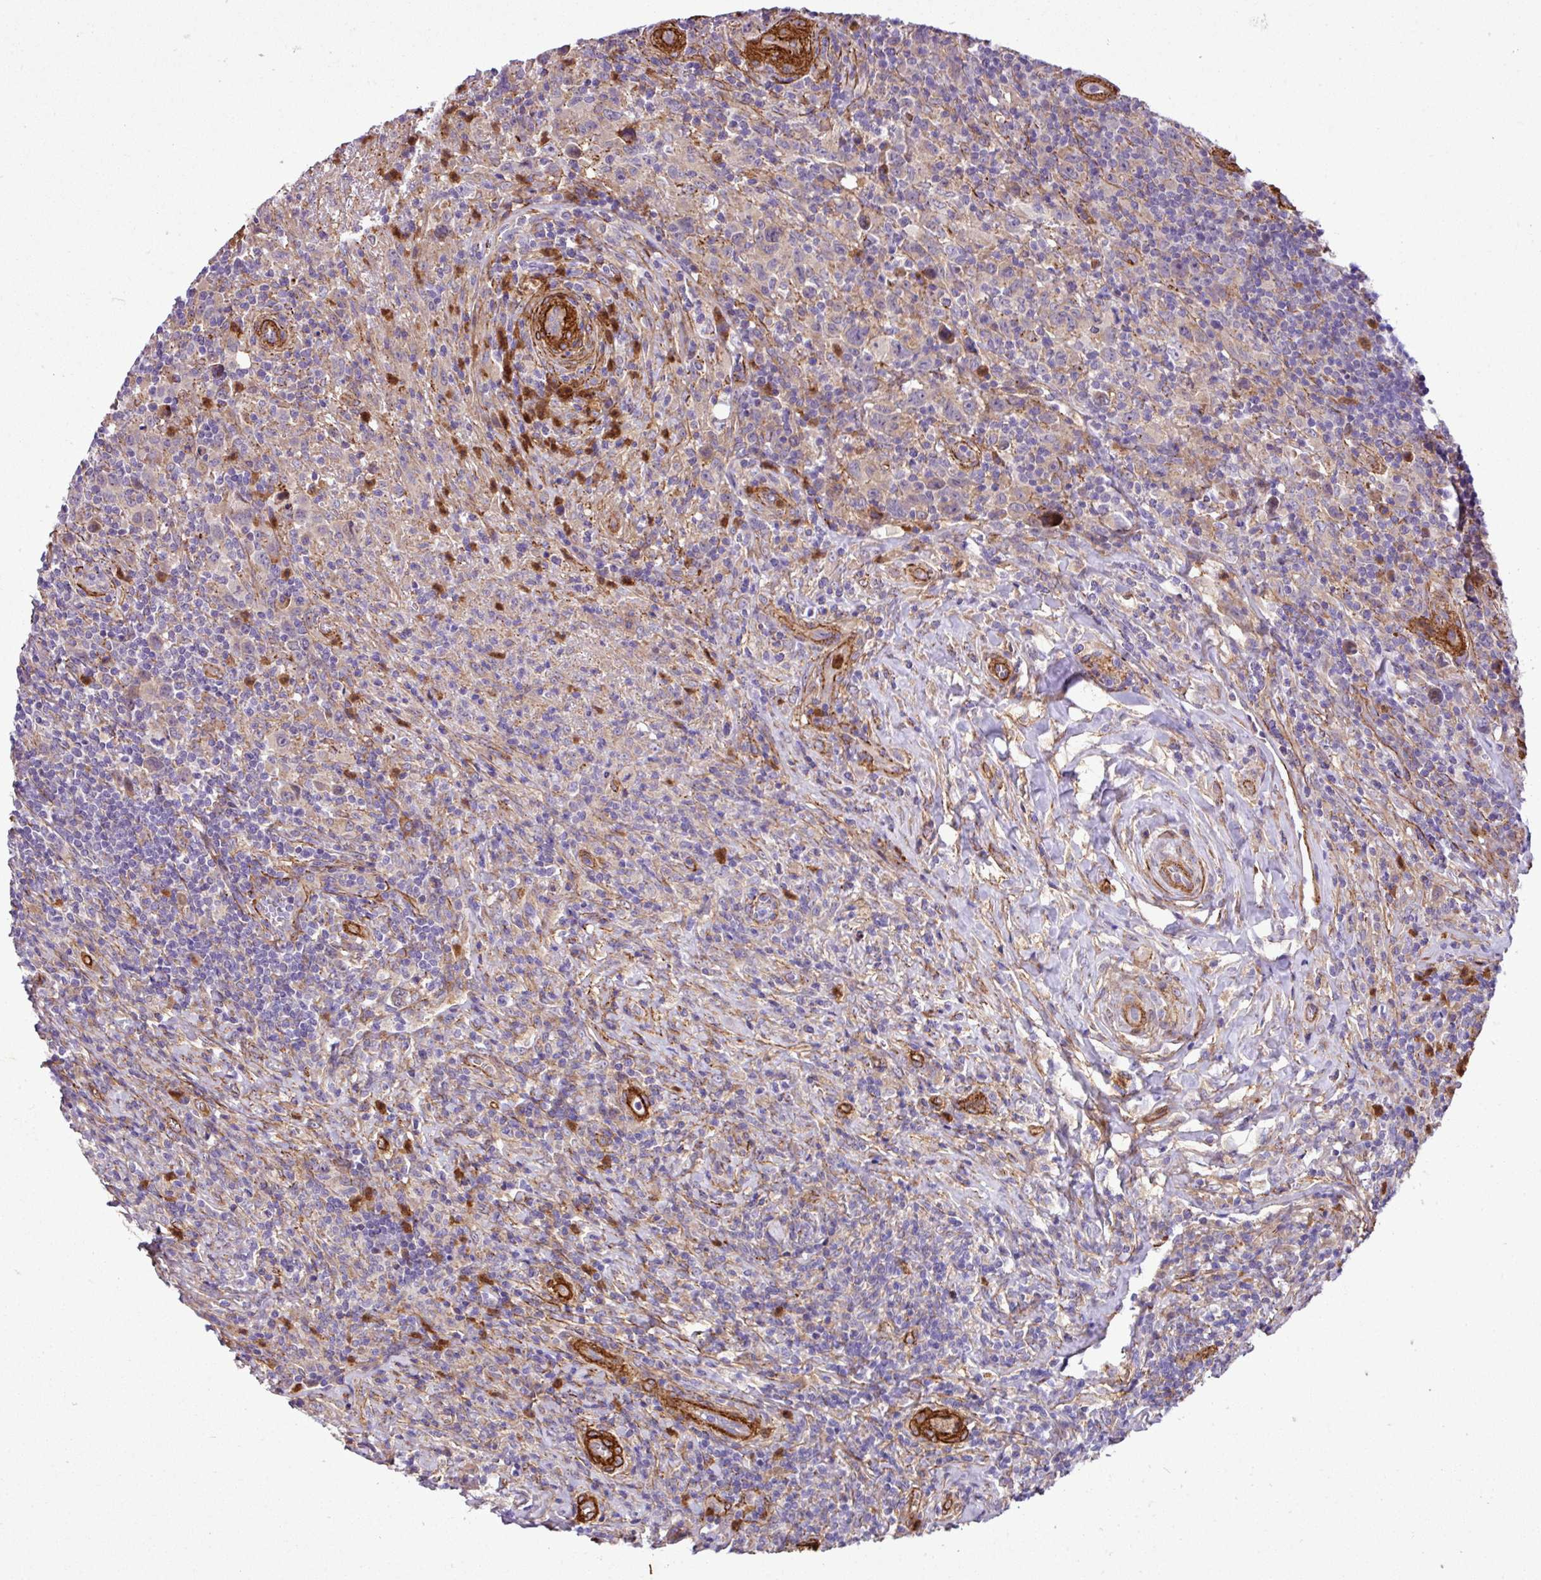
{"staining": {"intensity": "negative", "quantity": "none", "location": "none"}, "tissue": "lymphoma", "cell_type": "Tumor cells", "image_type": "cancer", "snomed": [{"axis": "morphology", "description": "Hodgkin's disease, NOS"}, {"axis": "topography", "description": "Lymph node"}], "caption": "High magnification brightfield microscopy of Hodgkin's disease stained with DAB (brown) and counterstained with hematoxylin (blue): tumor cells show no significant expression.", "gene": "FAM47E", "patient": {"sex": "female", "age": 18}}